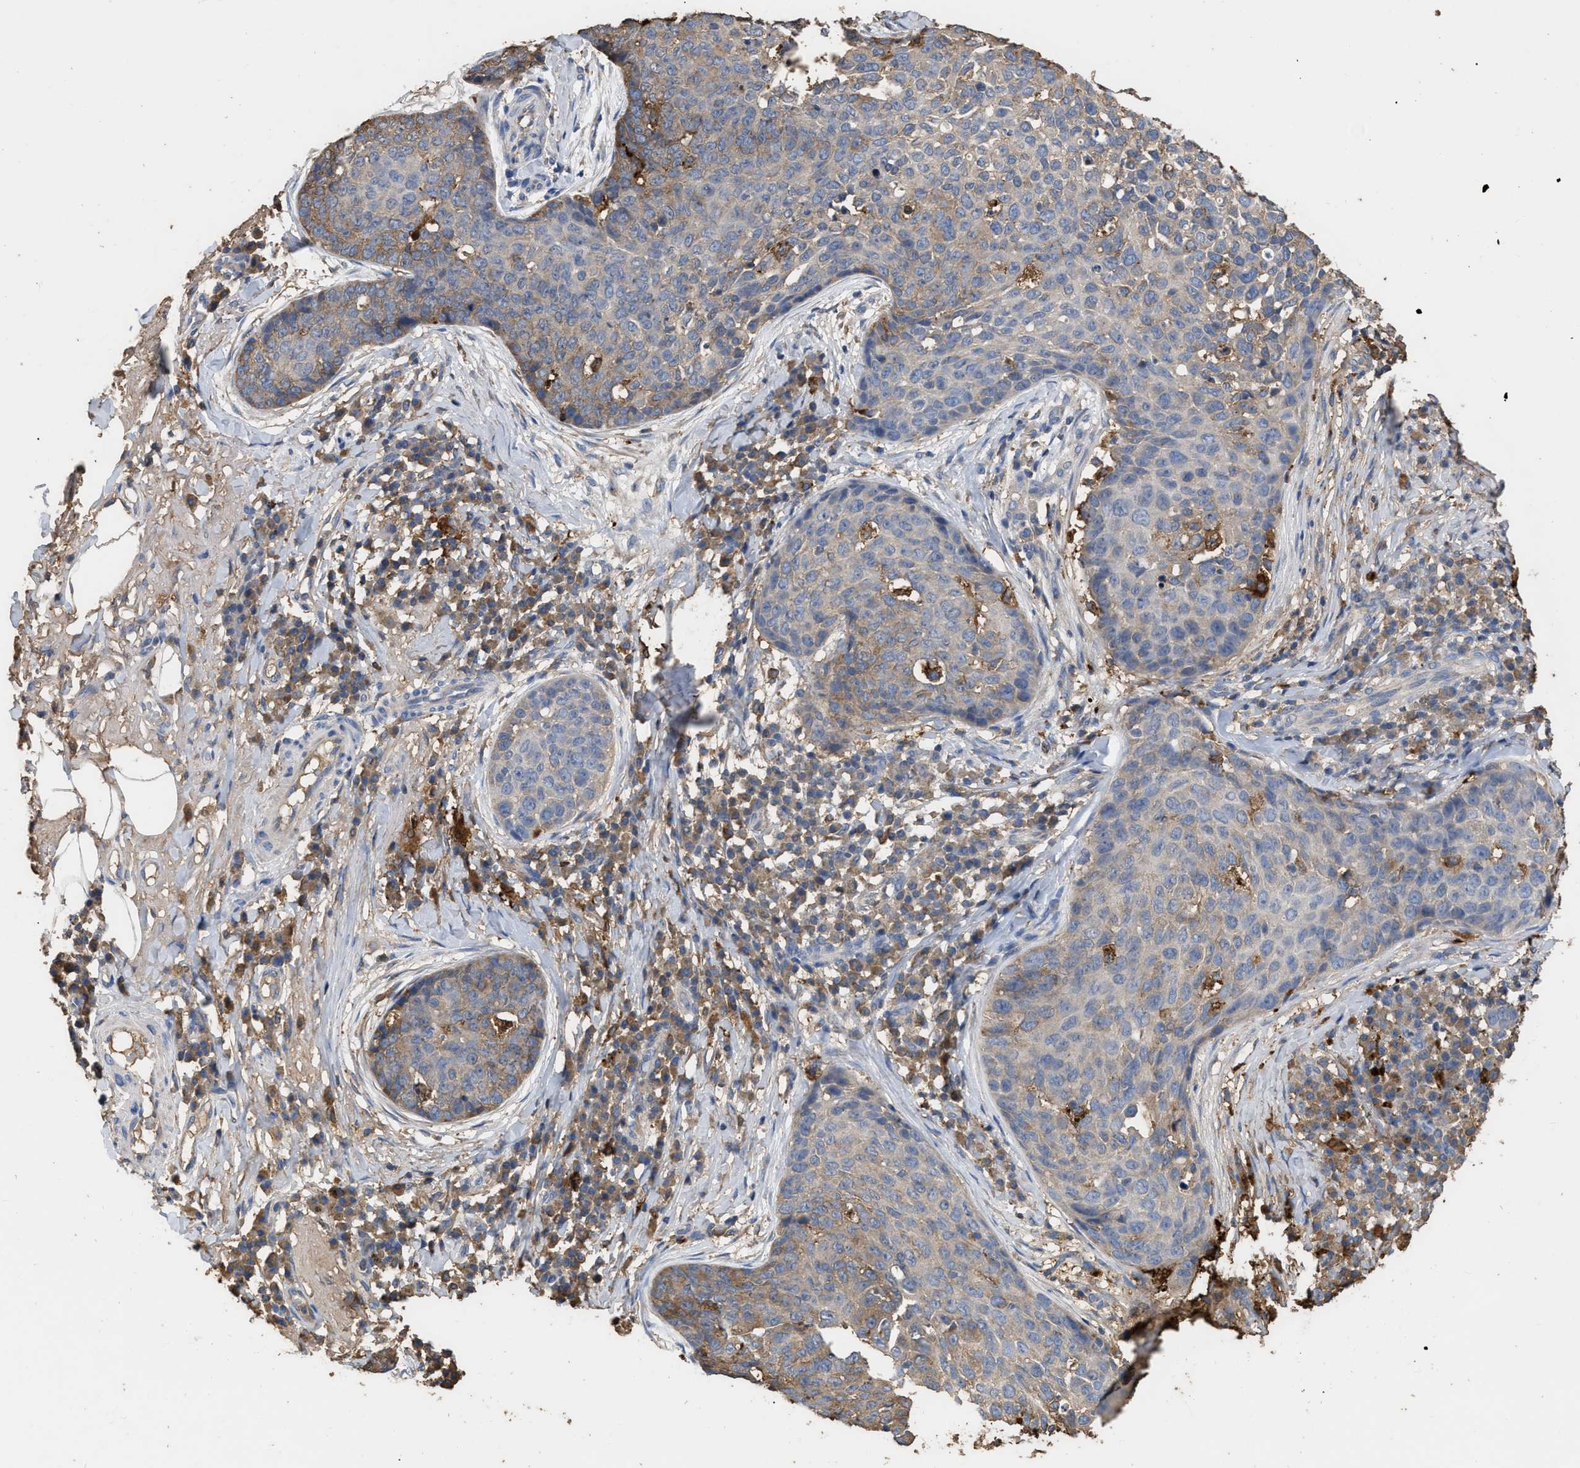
{"staining": {"intensity": "moderate", "quantity": "<25%", "location": "cytoplasmic/membranous"}, "tissue": "skin cancer", "cell_type": "Tumor cells", "image_type": "cancer", "snomed": [{"axis": "morphology", "description": "Squamous cell carcinoma in situ, NOS"}, {"axis": "morphology", "description": "Squamous cell carcinoma, NOS"}, {"axis": "topography", "description": "Skin"}], "caption": "This histopathology image reveals skin cancer (squamous cell carcinoma in situ) stained with immunohistochemistry (IHC) to label a protein in brown. The cytoplasmic/membranous of tumor cells show moderate positivity for the protein. Nuclei are counter-stained blue.", "gene": "GPR179", "patient": {"sex": "male", "age": 93}}